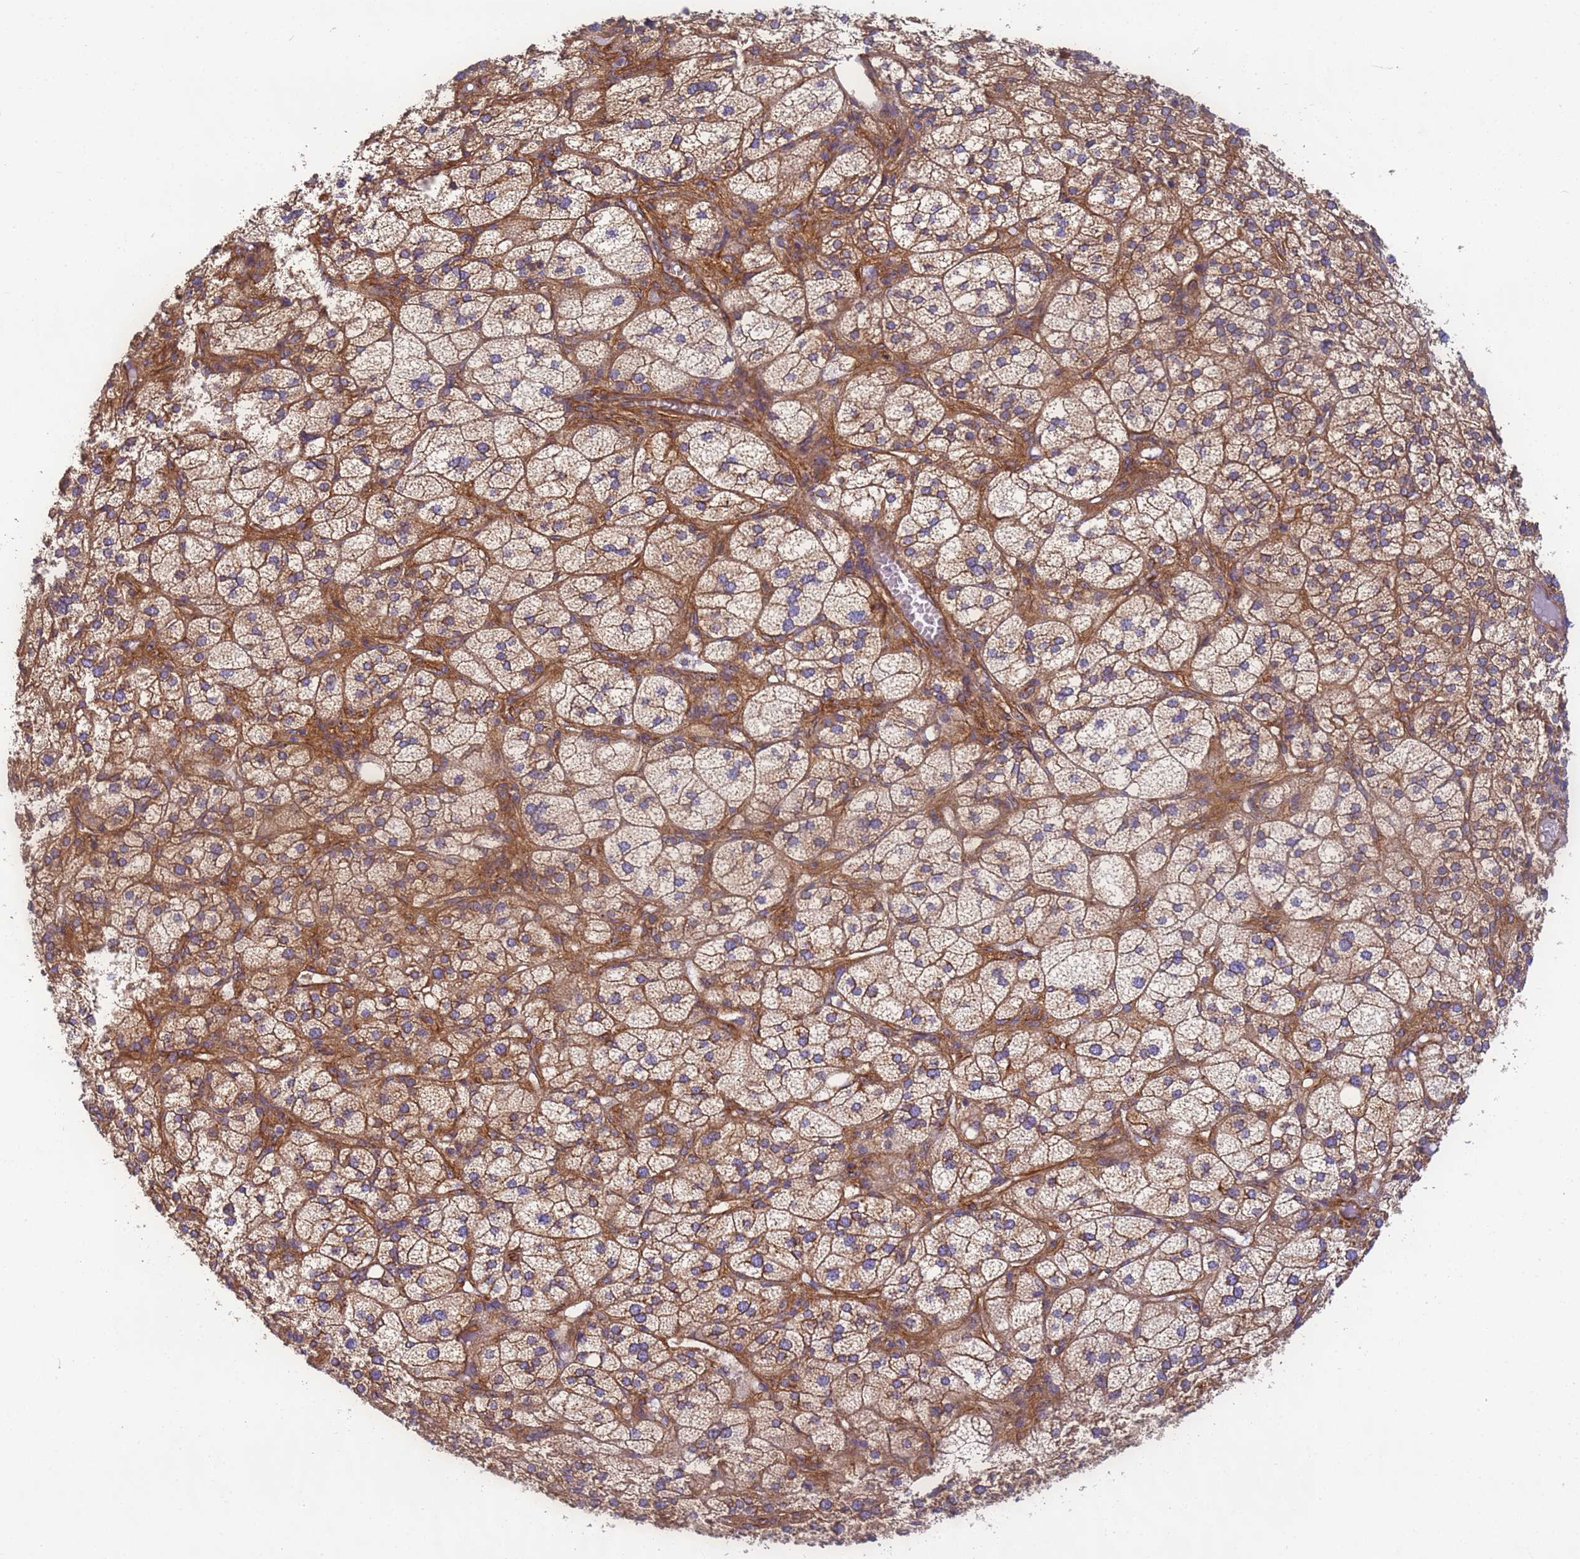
{"staining": {"intensity": "moderate", "quantity": ">75%", "location": "cytoplasmic/membranous"}, "tissue": "adrenal gland", "cell_type": "Glandular cells", "image_type": "normal", "snomed": [{"axis": "morphology", "description": "Normal tissue, NOS"}, {"axis": "topography", "description": "Adrenal gland"}], "caption": "The immunohistochemical stain labels moderate cytoplasmic/membranous staining in glandular cells of benign adrenal gland. (DAB (3,3'-diaminobenzidine) IHC with brightfield microscopy, high magnification).", "gene": "DYNC1I2", "patient": {"sex": "female", "age": 61}}